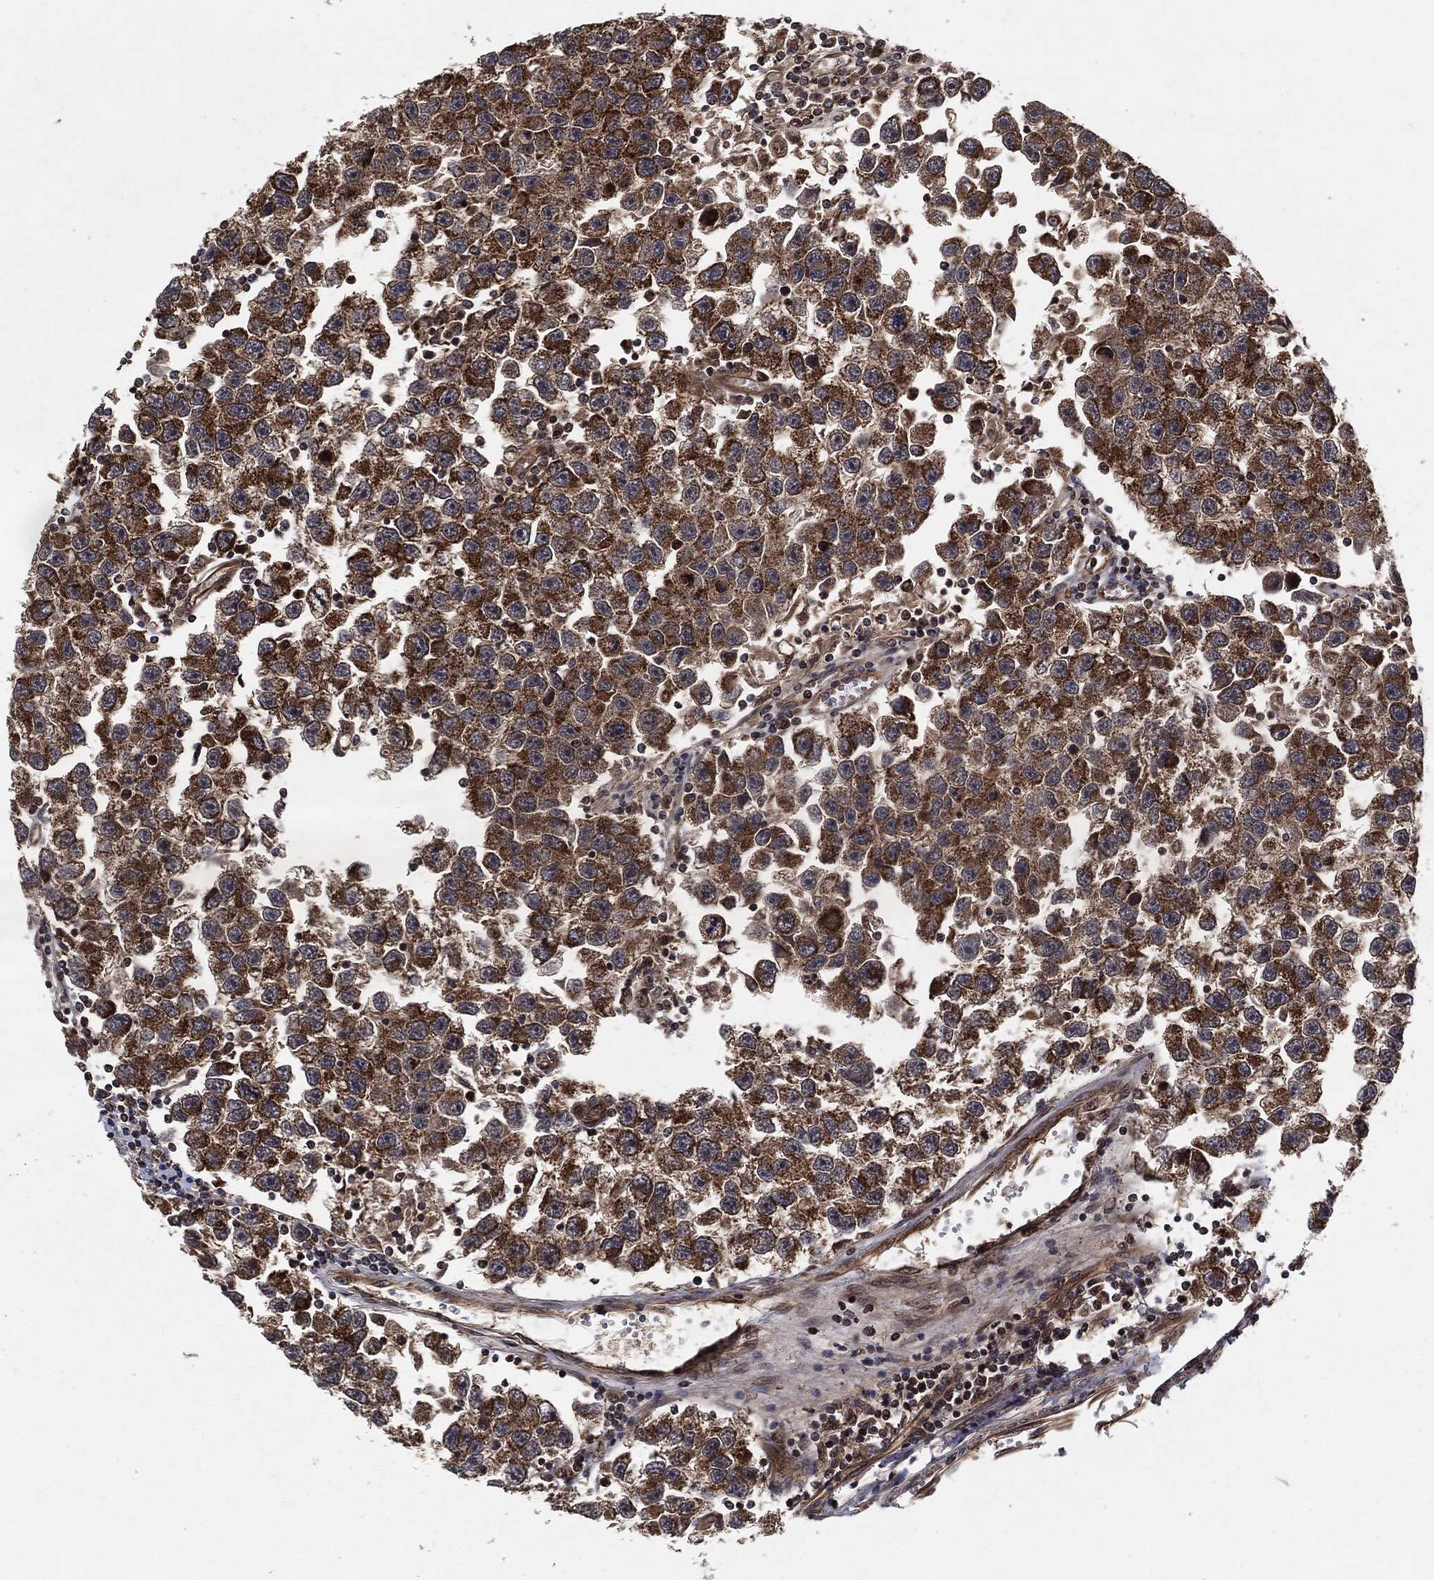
{"staining": {"intensity": "strong", "quantity": ">75%", "location": "cytoplasmic/membranous"}, "tissue": "testis cancer", "cell_type": "Tumor cells", "image_type": "cancer", "snomed": [{"axis": "morphology", "description": "Seminoma, NOS"}, {"axis": "topography", "description": "Testis"}], "caption": "IHC (DAB) staining of testis seminoma shows strong cytoplasmic/membranous protein positivity in about >75% of tumor cells.", "gene": "BCAR1", "patient": {"sex": "male", "age": 26}}